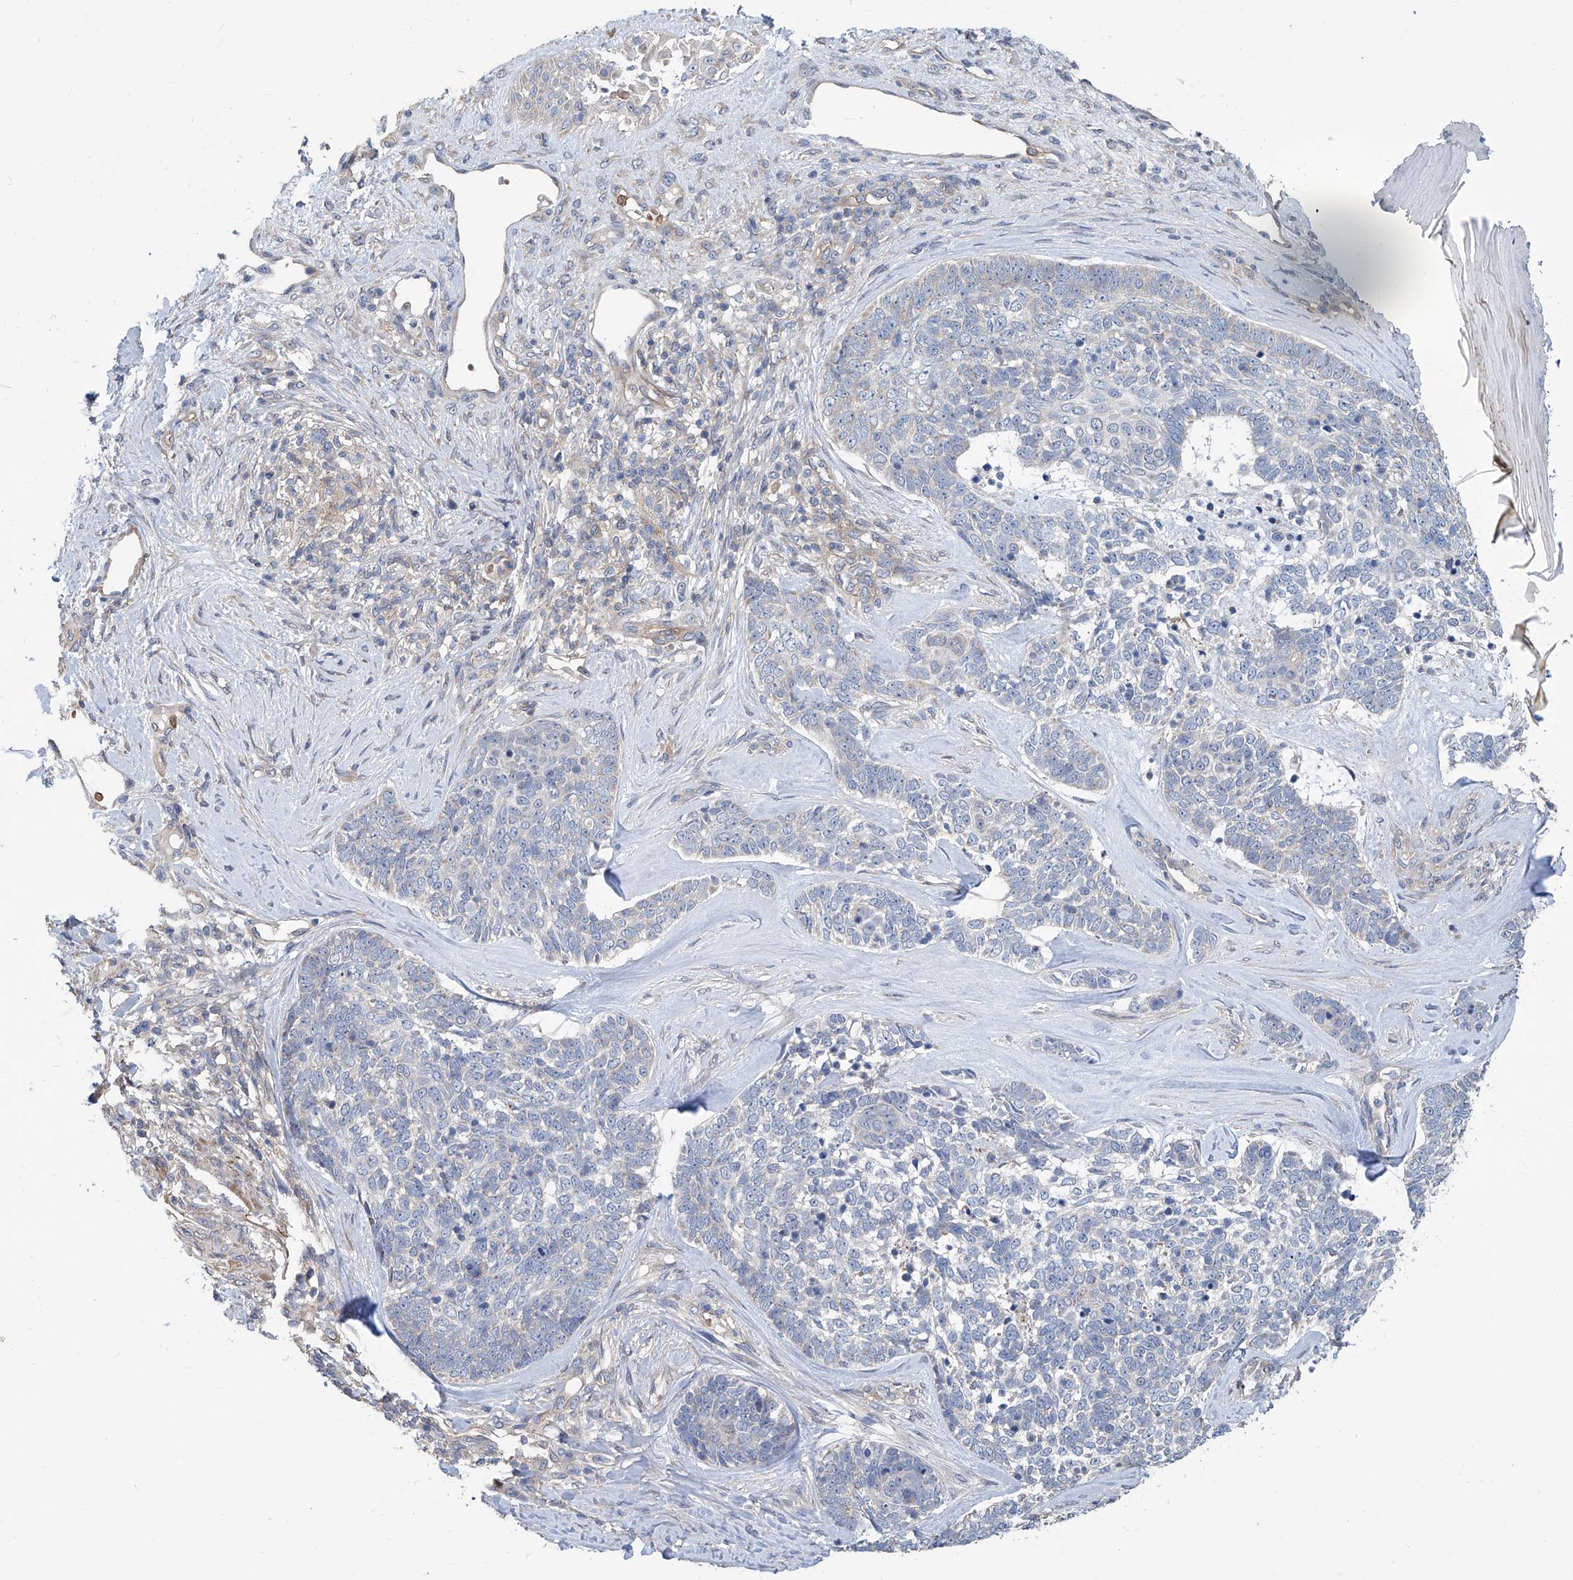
{"staining": {"intensity": "negative", "quantity": "none", "location": "none"}, "tissue": "skin cancer", "cell_type": "Tumor cells", "image_type": "cancer", "snomed": [{"axis": "morphology", "description": "Basal cell carcinoma"}, {"axis": "topography", "description": "Skin"}], "caption": "This is an immunohistochemistry (IHC) photomicrograph of basal cell carcinoma (skin). There is no positivity in tumor cells.", "gene": "EIF2D", "patient": {"sex": "female", "age": 81}}